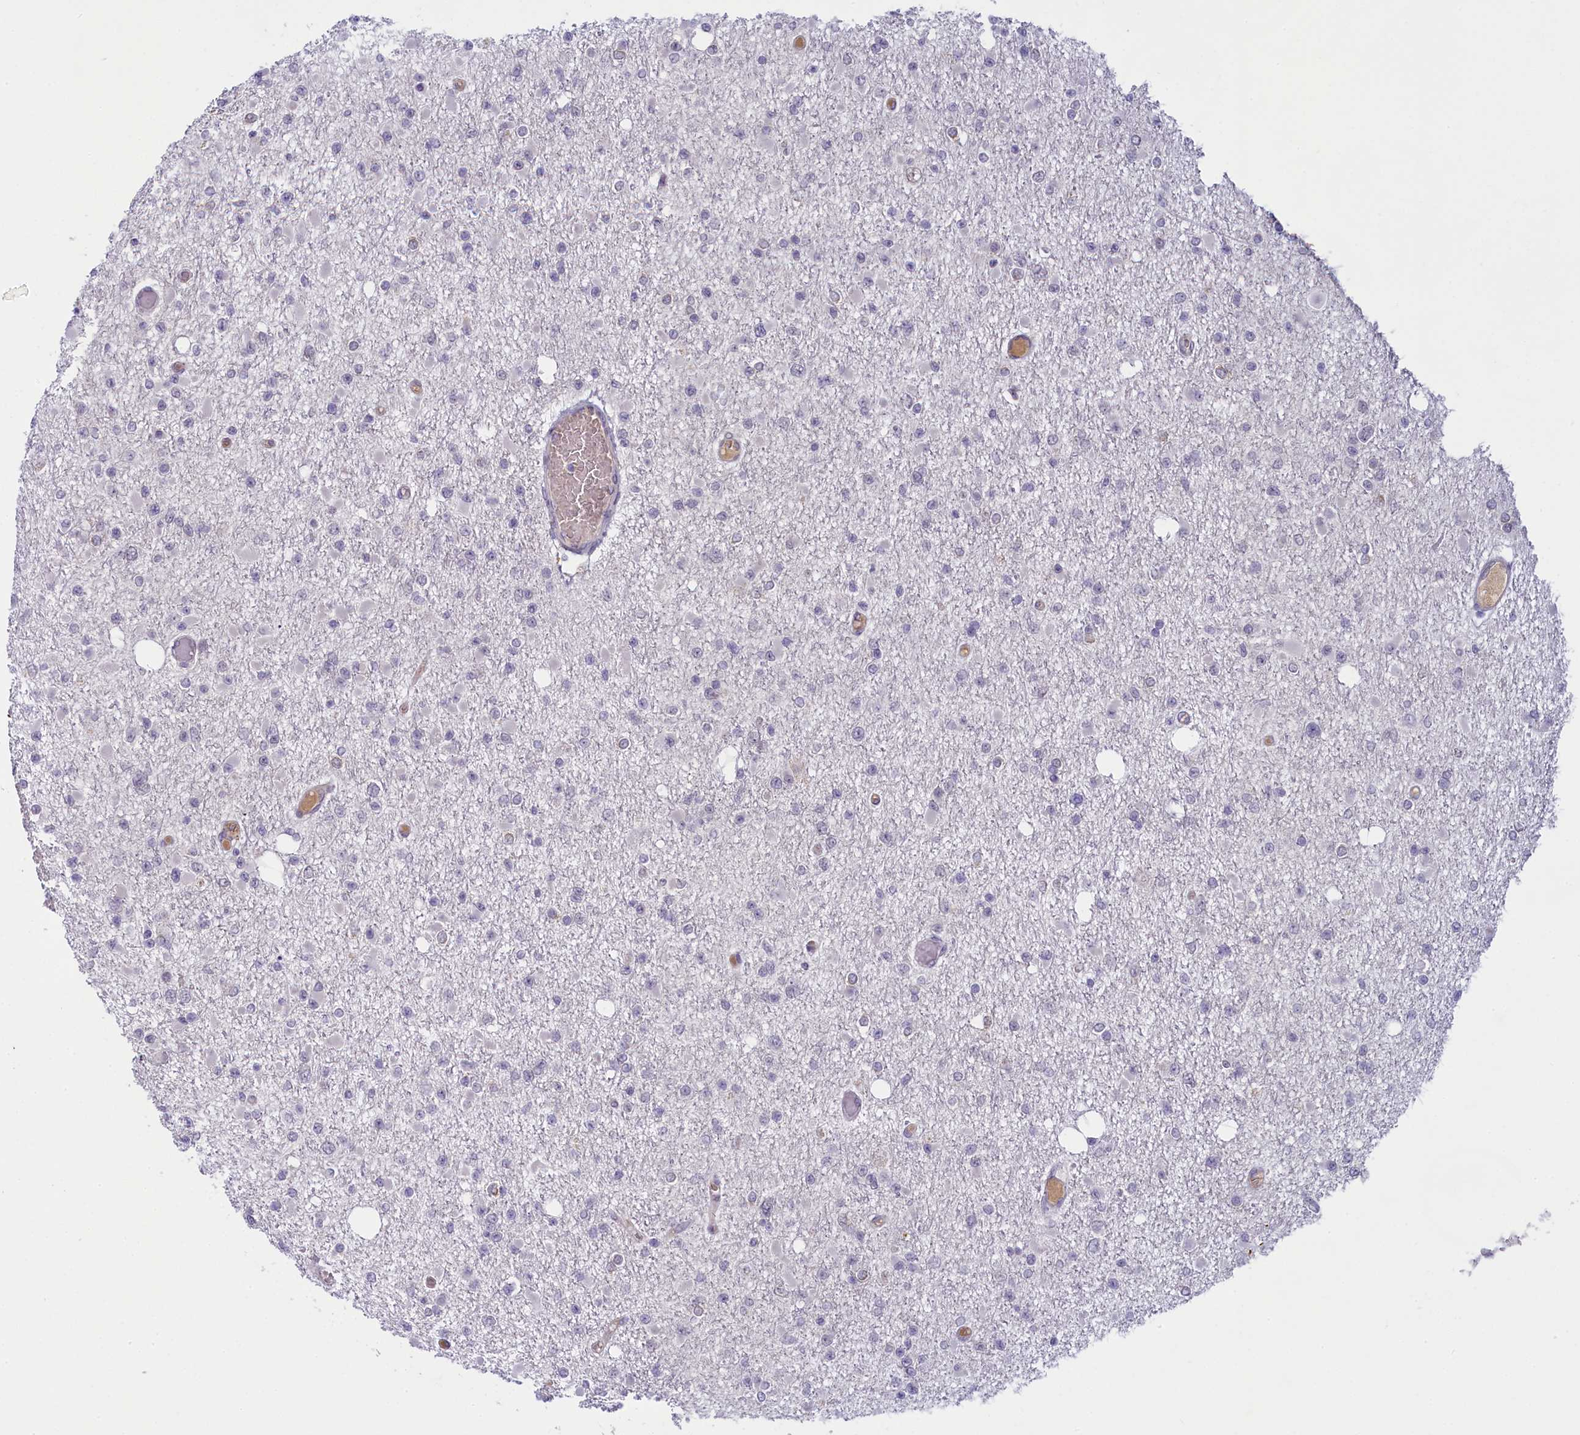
{"staining": {"intensity": "negative", "quantity": "none", "location": "none"}, "tissue": "glioma", "cell_type": "Tumor cells", "image_type": "cancer", "snomed": [{"axis": "morphology", "description": "Glioma, malignant, Low grade"}, {"axis": "topography", "description": "Brain"}], "caption": "Glioma was stained to show a protein in brown. There is no significant positivity in tumor cells.", "gene": "CRAMP1", "patient": {"sex": "female", "age": 22}}